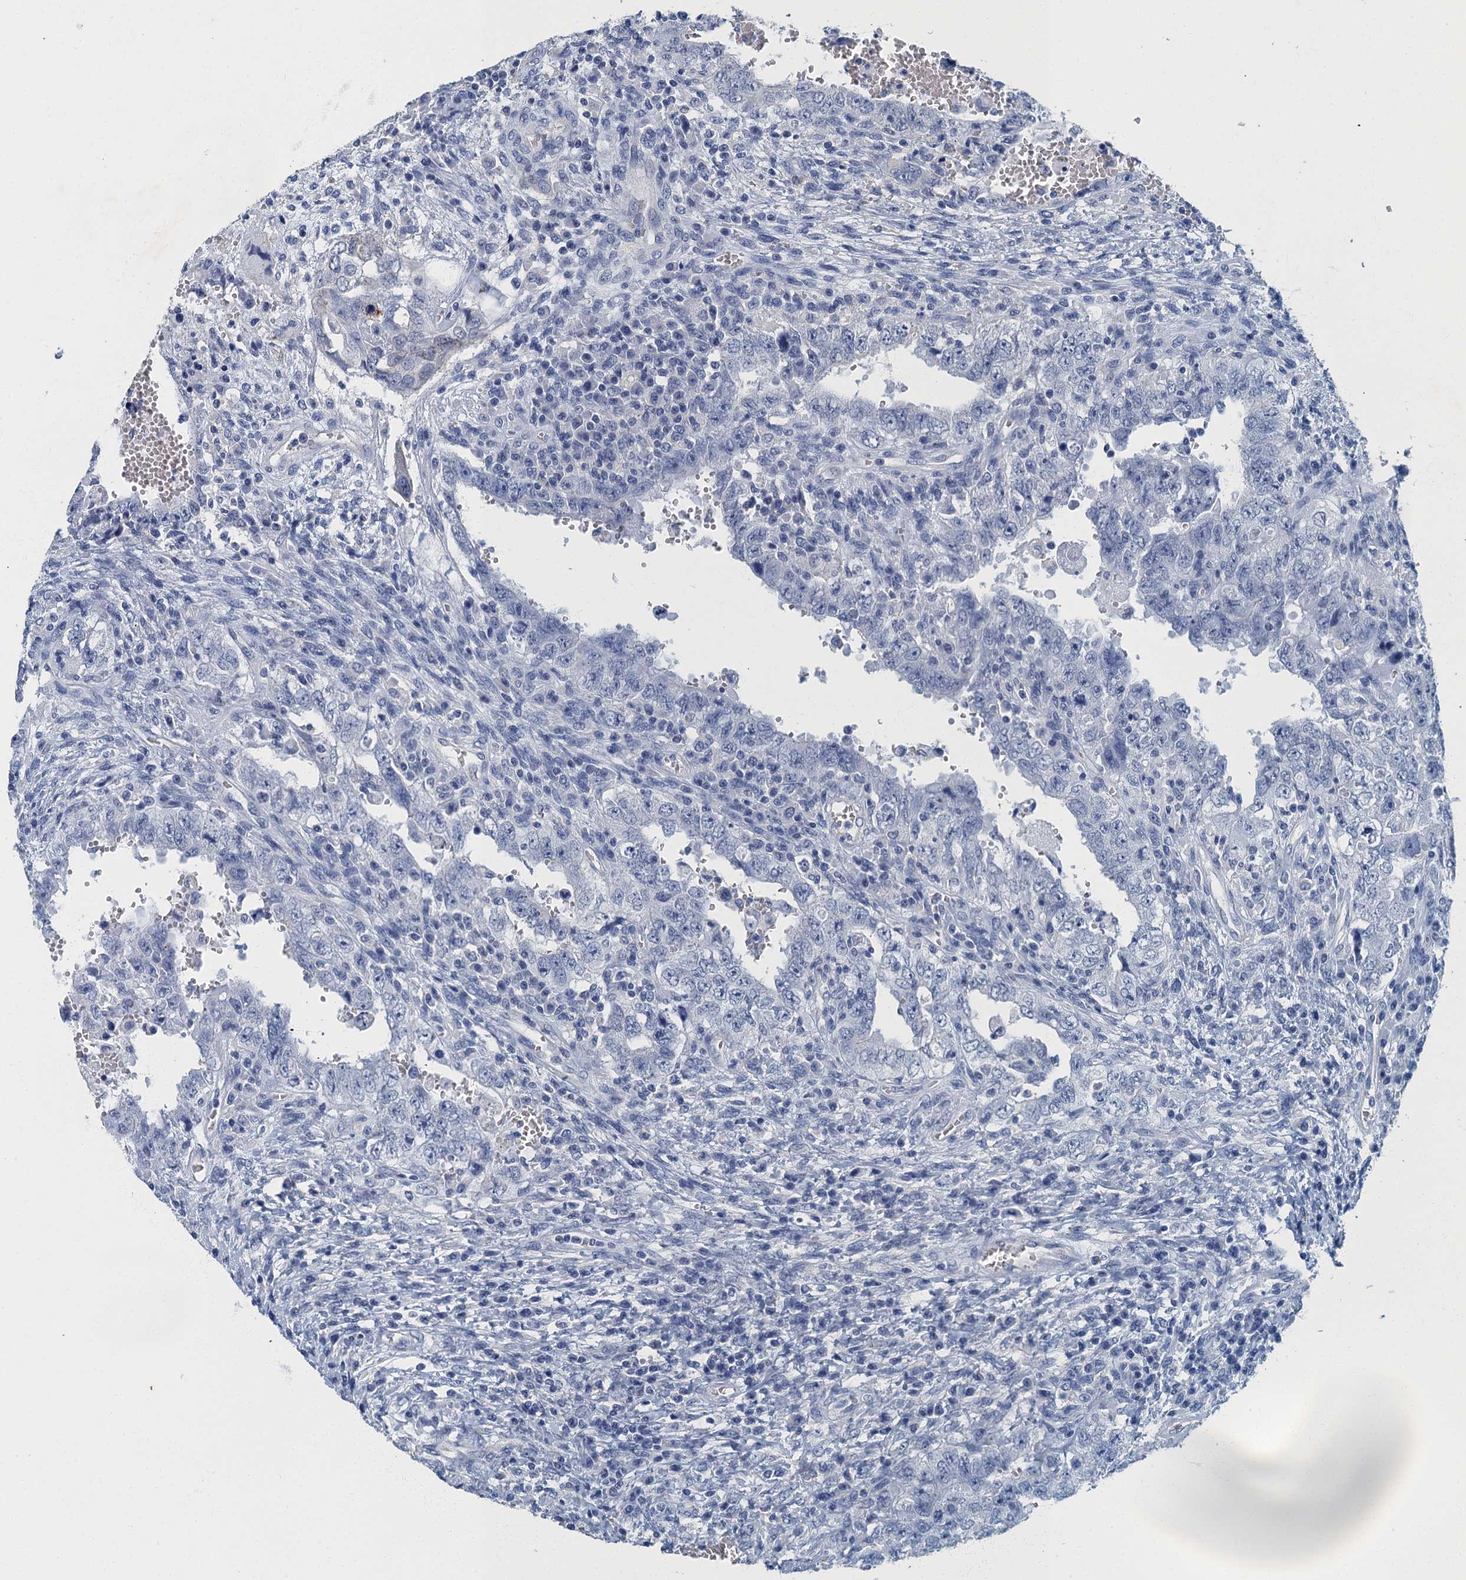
{"staining": {"intensity": "negative", "quantity": "none", "location": "none"}, "tissue": "testis cancer", "cell_type": "Tumor cells", "image_type": "cancer", "snomed": [{"axis": "morphology", "description": "Carcinoma, Embryonal, NOS"}, {"axis": "topography", "description": "Testis"}], "caption": "Immunohistochemistry of embryonal carcinoma (testis) shows no positivity in tumor cells.", "gene": "GADL1", "patient": {"sex": "male", "age": 26}}